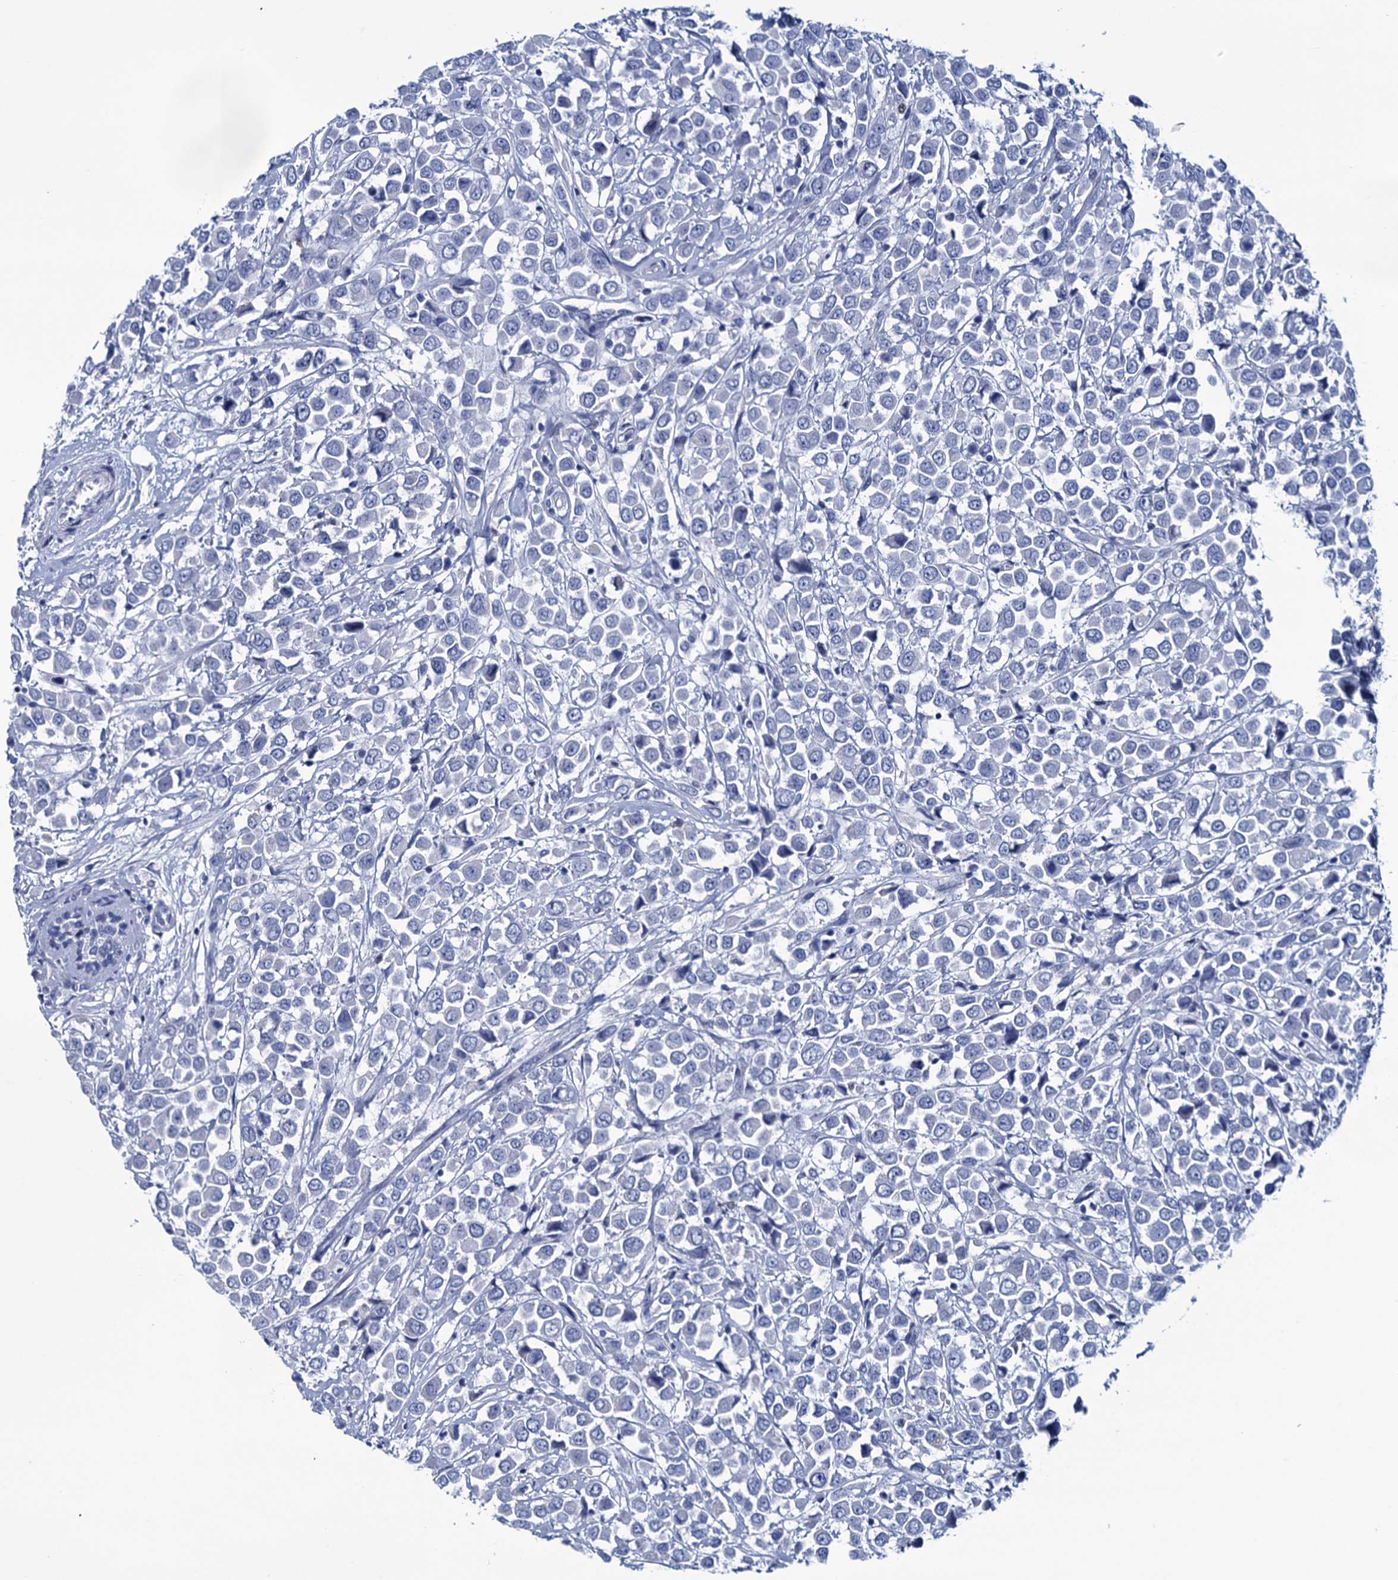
{"staining": {"intensity": "negative", "quantity": "none", "location": "none"}, "tissue": "breast cancer", "cell_type": "Tumor cells", "image_type": "cancer", "snomed": [{"axis": "morphology", "description": "Duct carcinoma"}, {"axis": "topography", "description": "Breast"}], "caption": "The image reveals no staining of tumor cells in intraductal carcinoma (breast).", "gene": "RHCG", "patient": {"sex": "female", "age": 61}}